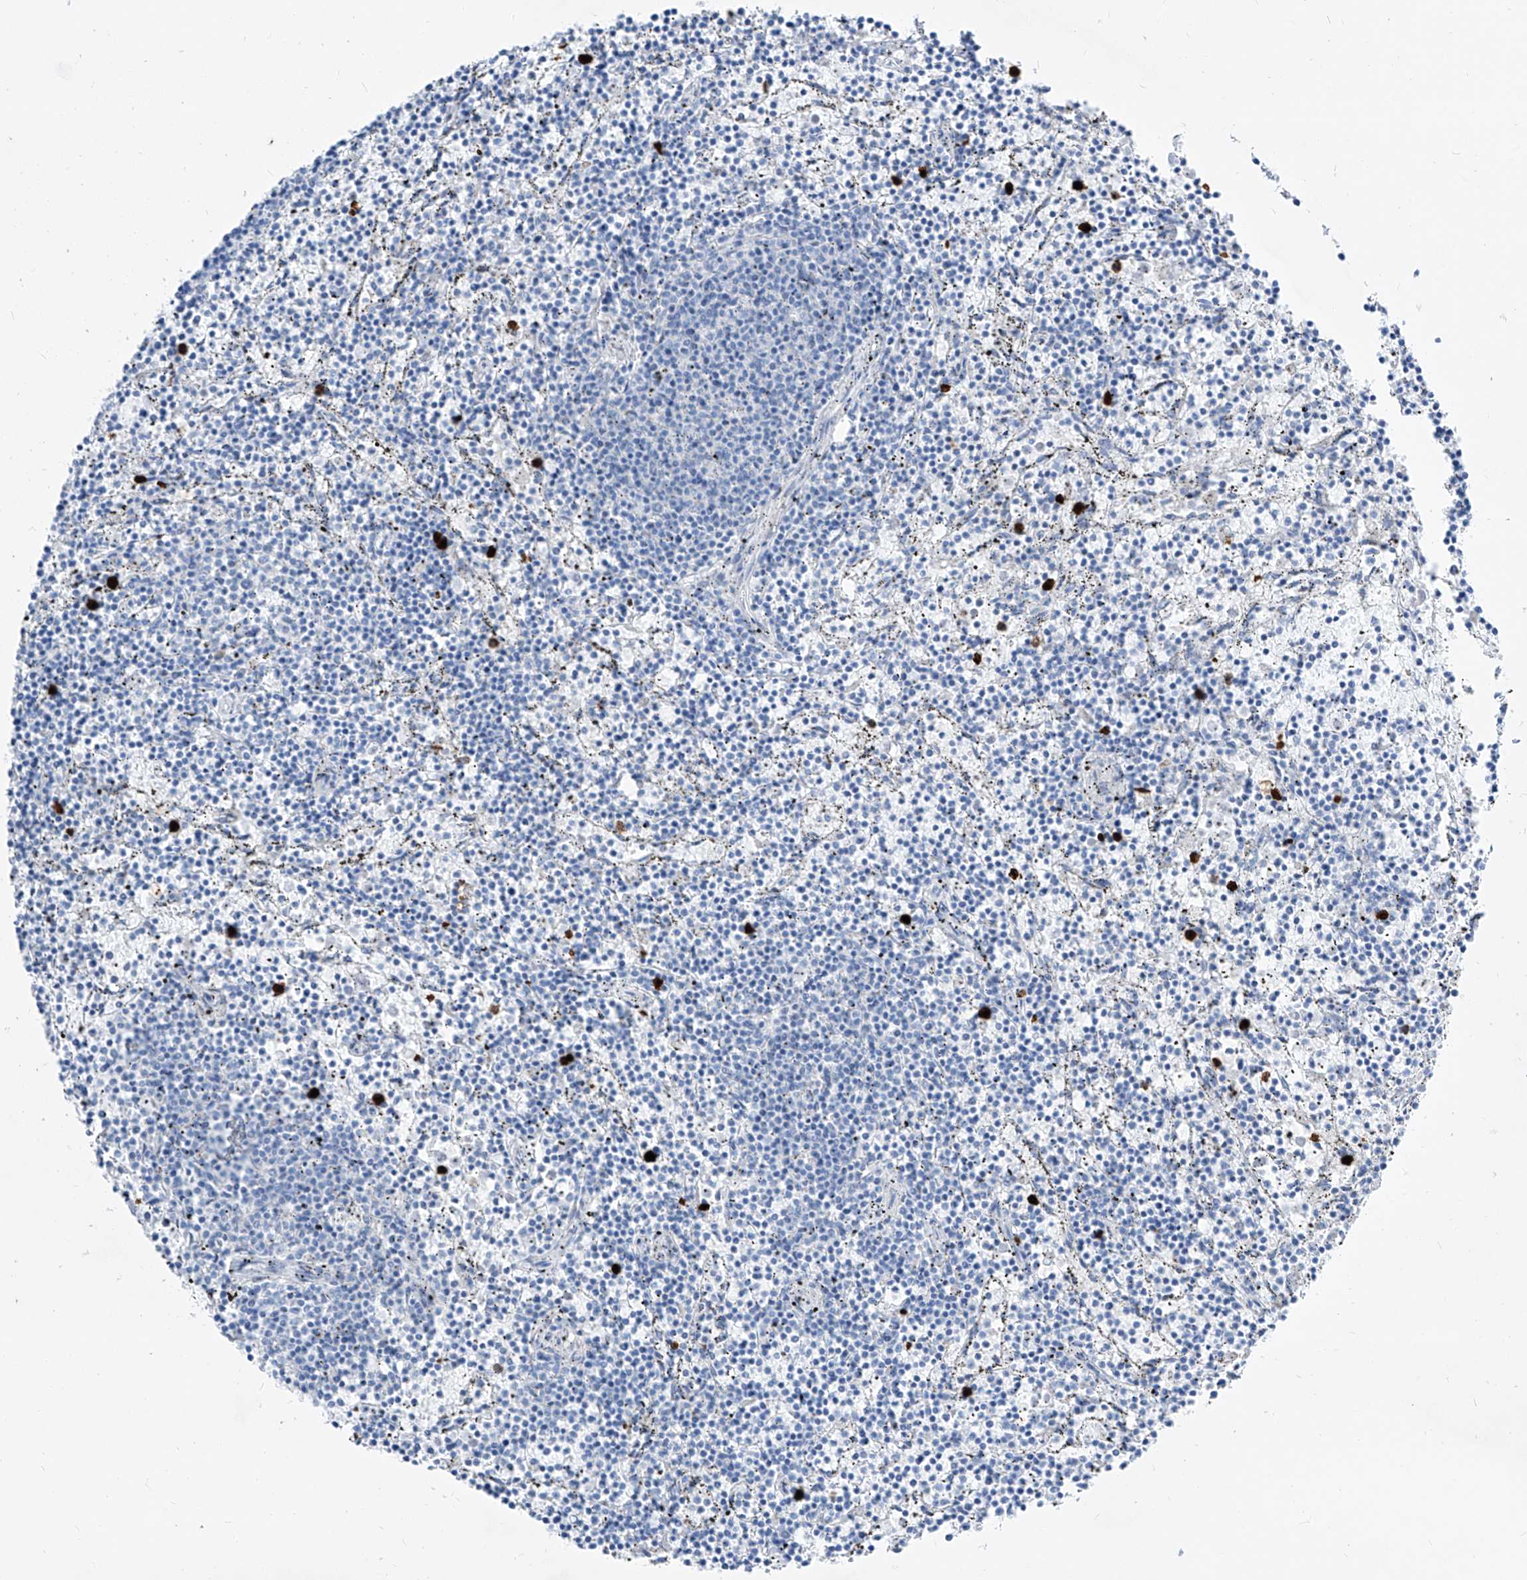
{"staining": {"intensity": "negative", "quantity": "none", "location": "none"}, "tissue": "lymphoma", "cell_type": "Tumor cells", "image_type": "cancer", "snomed": [{"axis": "morphology", "description": "Malignant lymphoma, non-Hodgkin's type, Low grade"}, {"axis": "topography", "description": "Spleen"}], "caption": "Tumor cells show no significant staining in low-grade malignant lymphoma, non-Hodgkin's type.", "gene": "FRS3", "patient": {"sex": "female", "age": 50}}